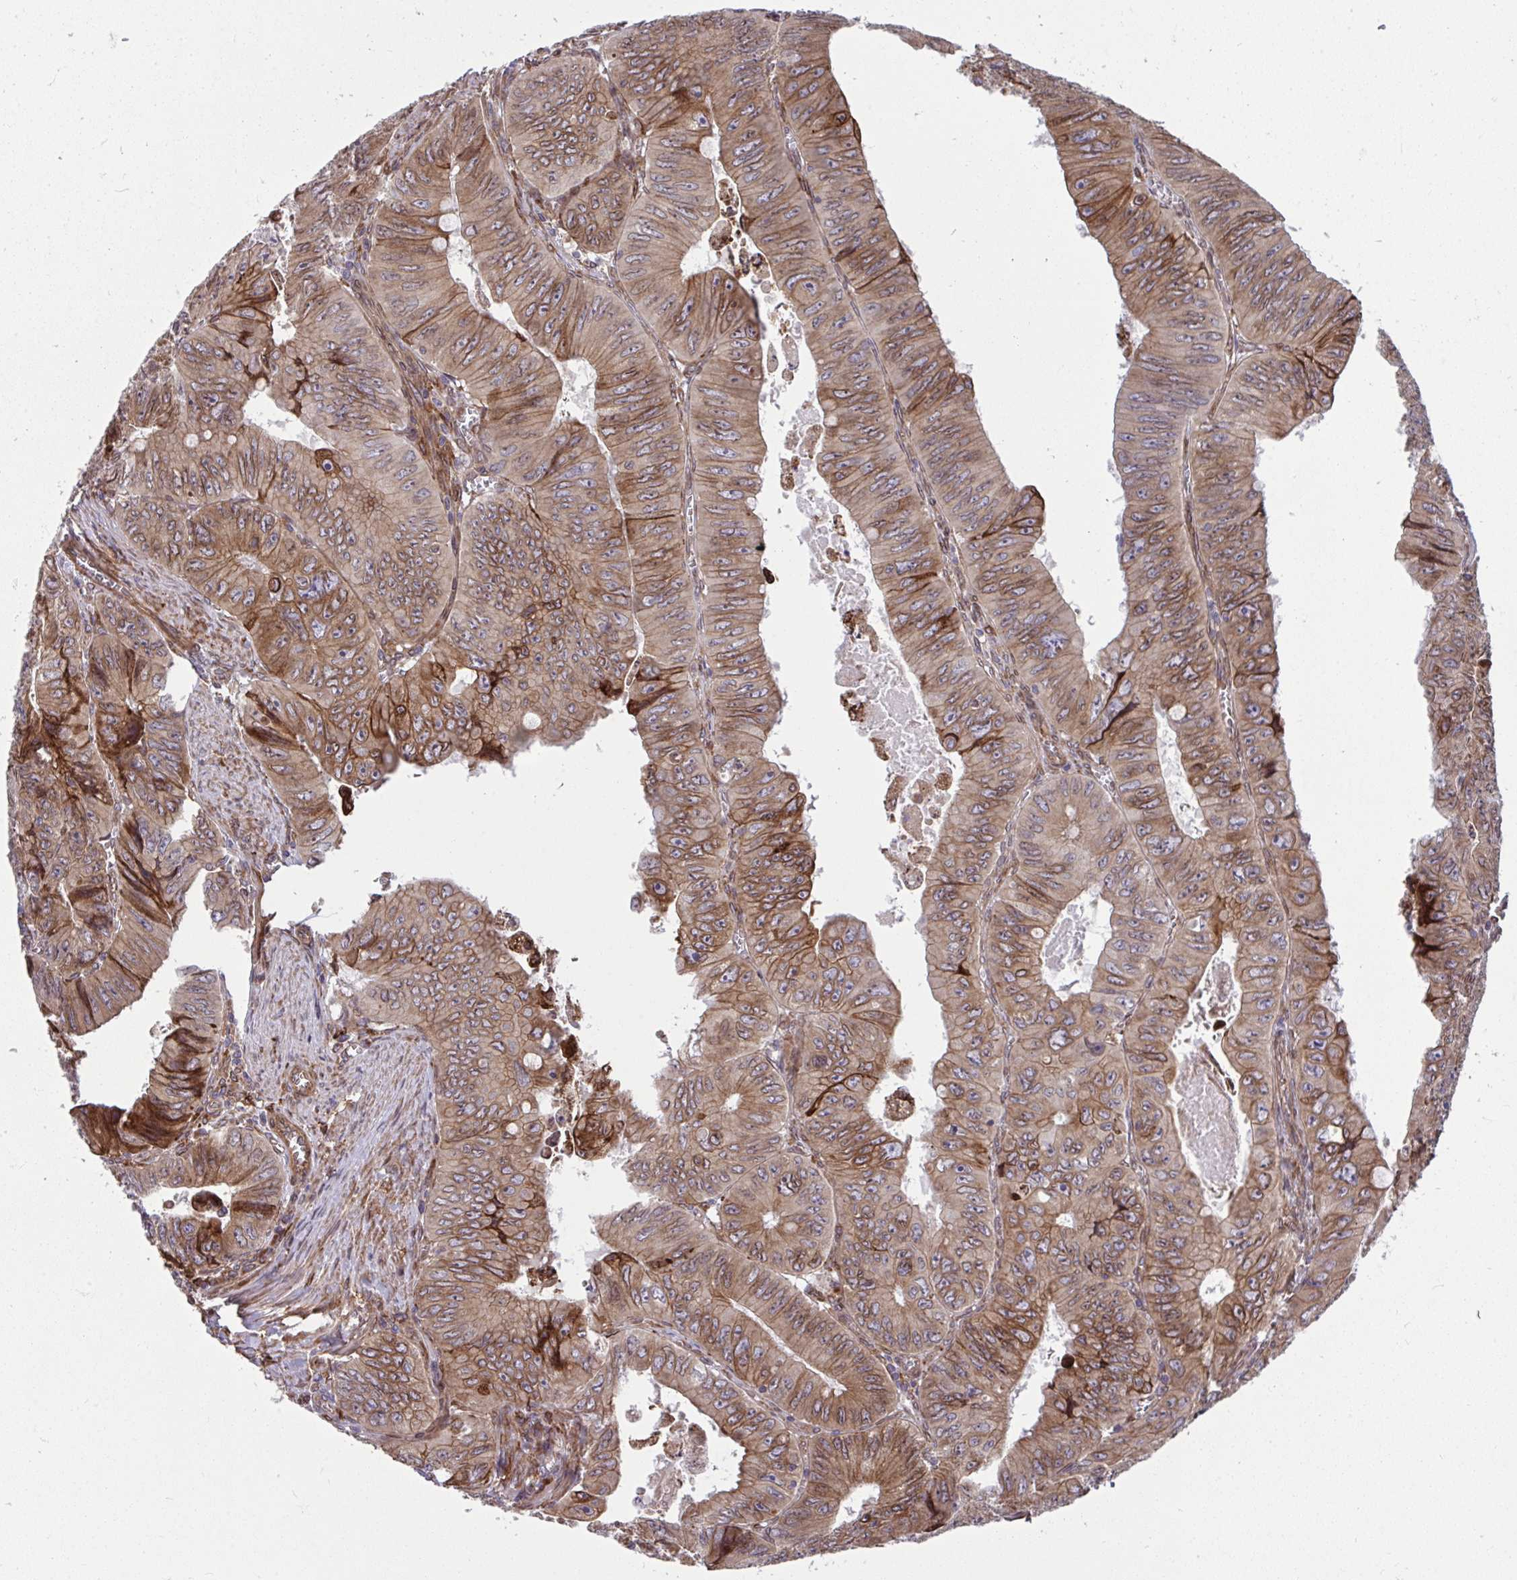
{"staining": {"intensity": "moderate", "quantity": ">75%", "location": "cytoplasmic/membranous"}, "tissue": "colorectal cancer", "cell_type": "Tumor cells", "image_type": "cancer", "snomed": [{"axis": "morphology", "description": "Adenocarcinoma, NOS"}, {"axis": "topography", "description": "Colon"}], "caption": "Protein staining of adenocarcinoma (colorectal) tissue demonstrates moderate cytoplasmic/membranous staining in about >75% of tumor cells.", "gene": "STIM2", "patient": {"sex": "female", "age": 84}}